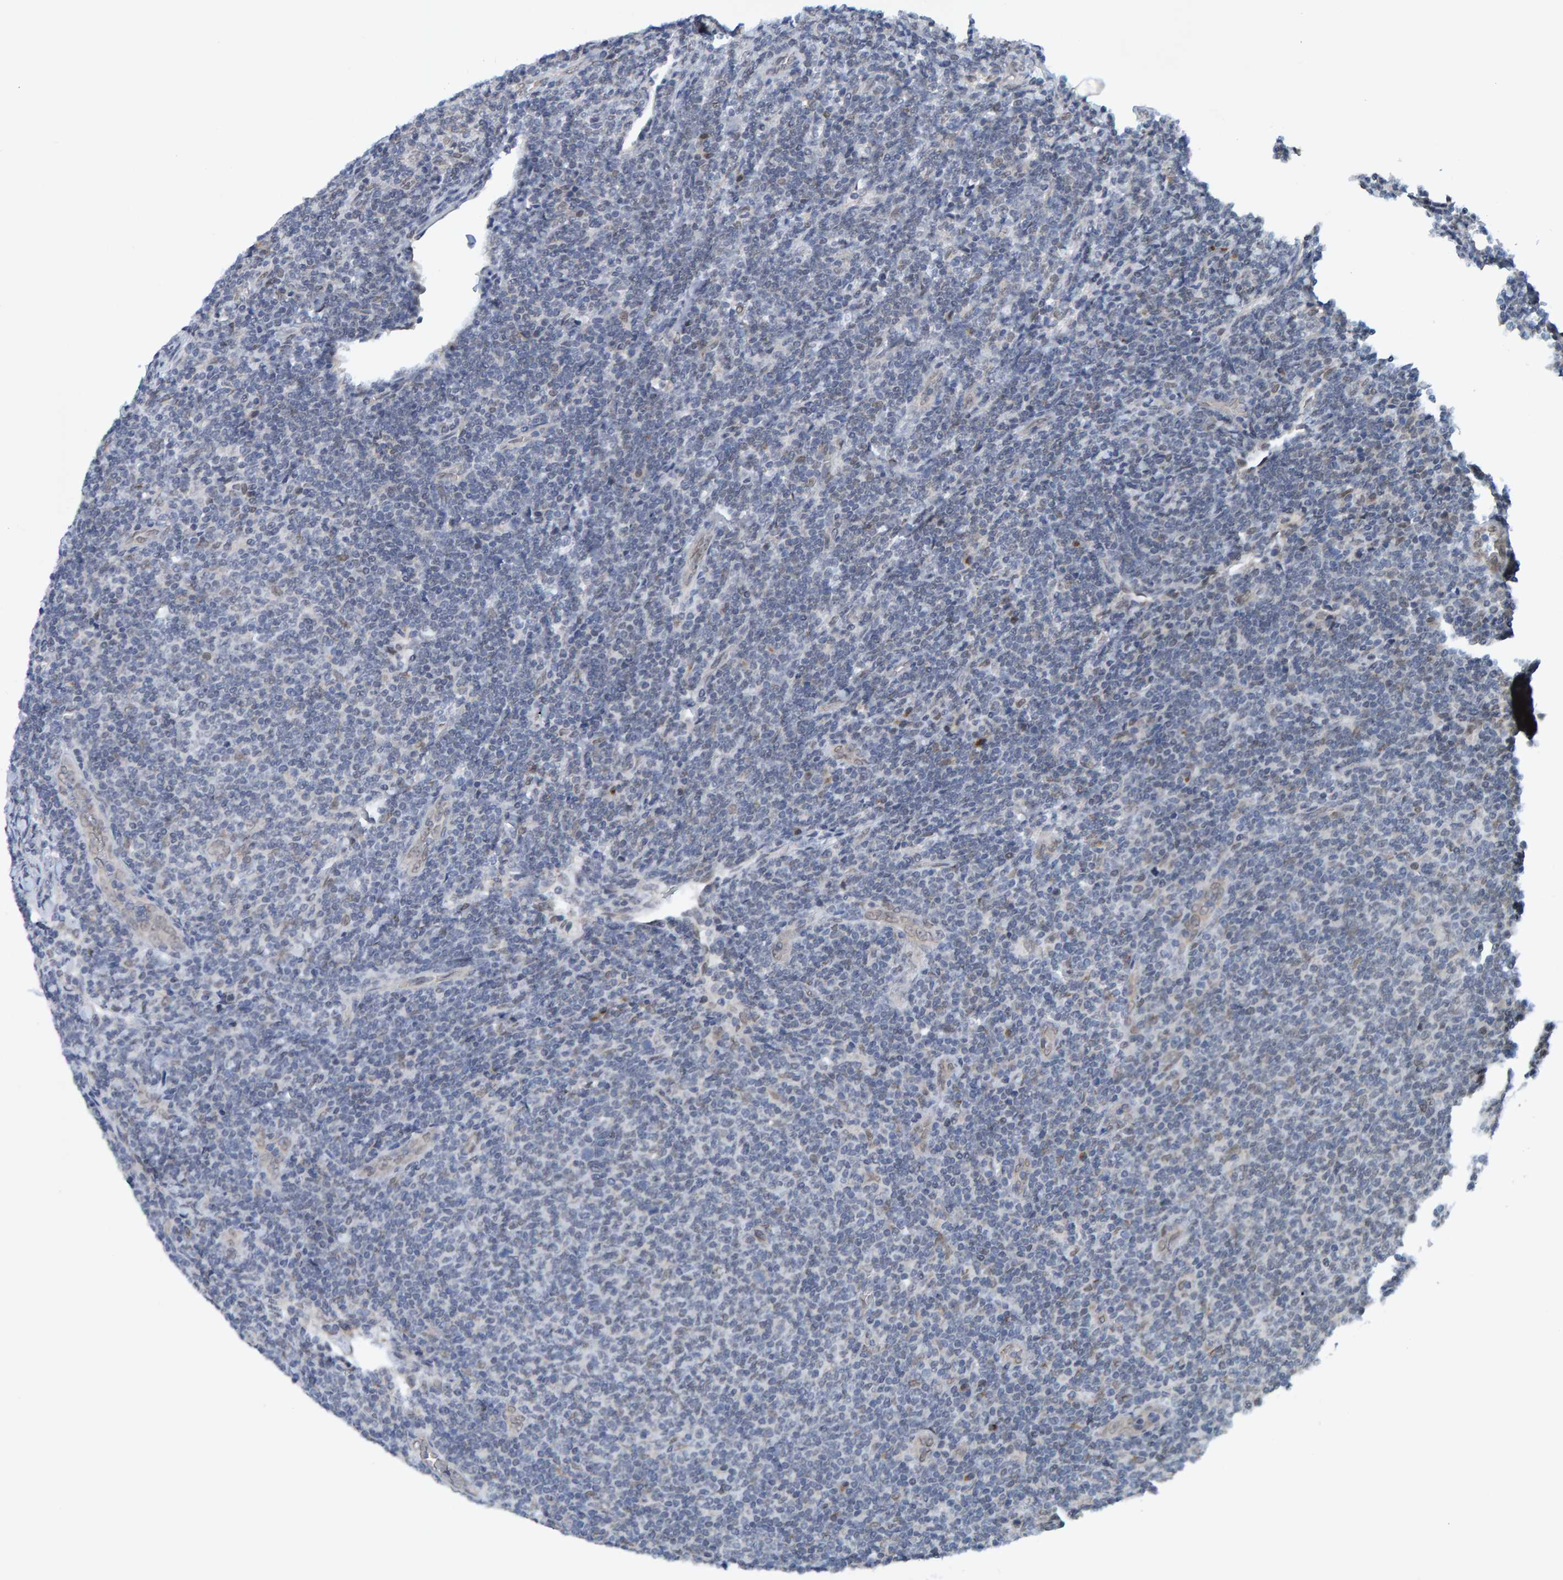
{"staining": {"intensity": "negative", "quantity": "none", "location": "none"}, "tissue": "lymphoma", "cell_type": "Tumor cells", "image_type": "cancer", "snomed": [{"axis": "morphology", "description": "Malignant lymphoma, non-Hodgkin's type, Low grade"}, {"axis": "topography", "description": "Lymph node"}], "caption": "Tumor cells show no significant staining in malignant lymphoma, non-Hodgkin's type (low-grade). The staining was performed using DAB to visualize the protein expression in brown, while the nuclei were stained in blue with hematoxylin (Magnification: 20x).", "gene": "SCRN2", "patient": {"sex": "male", "age": 66}}